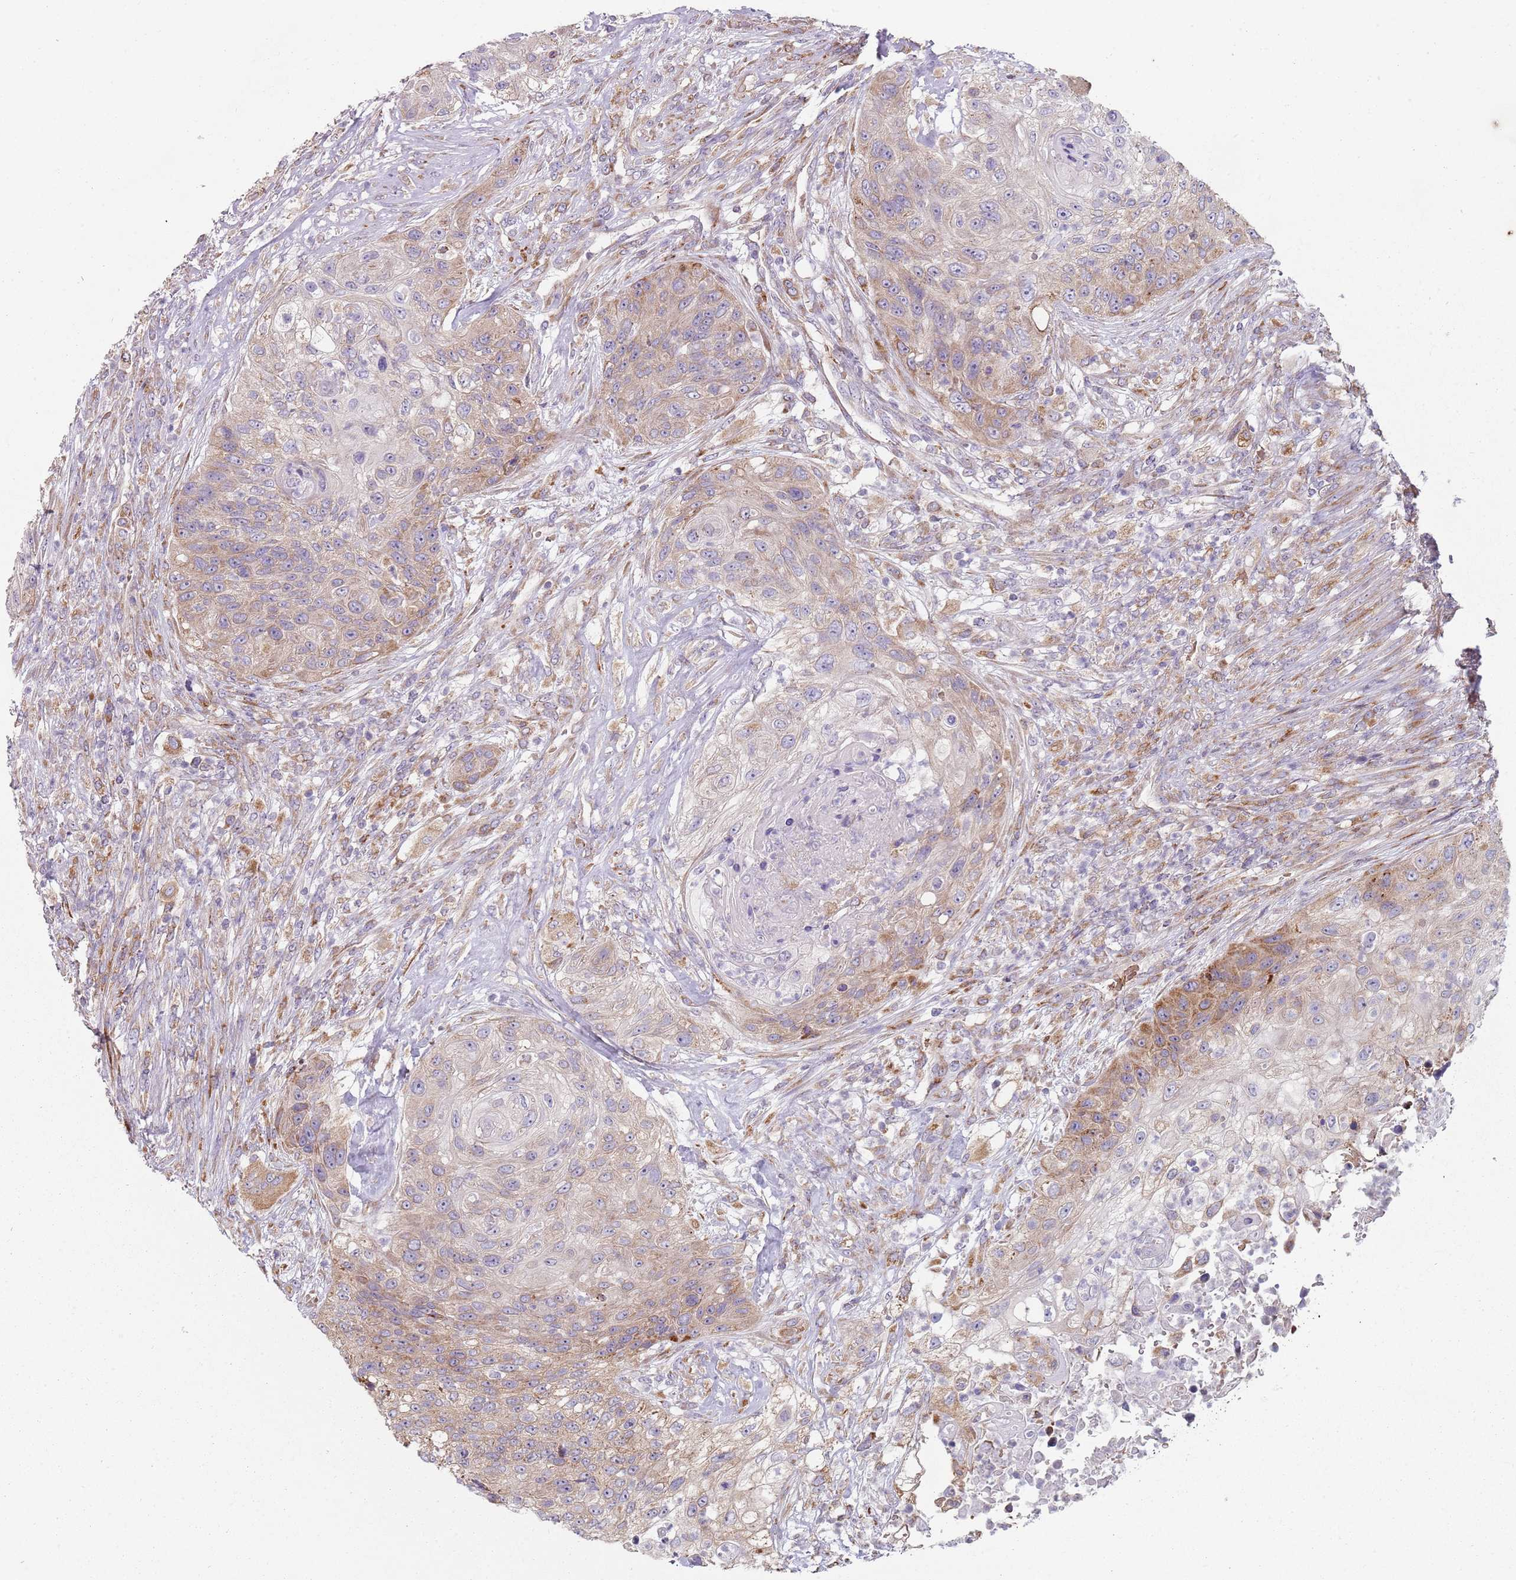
{"staining": {"intensity": "moderate", "quantity": "<25%", "location": "cytoplasmic/membranous"}, "tissue": "urothelial cancer", "cell_type": "Tumor cells", "image_type": "cancer", "snomed": [{"axis": "morphology", "description": "Urothelial carcinoma, High grade"}, {"axis": "topography", "description": "Urinary bladder"}], "caption": "Protein staining shows moderate cytoplasmic/membranous staining in approximately <25% of tumor cells in urothelial cancer.", "gene": "SPATA2", "patient": {"sex": "female", "age": 60}}